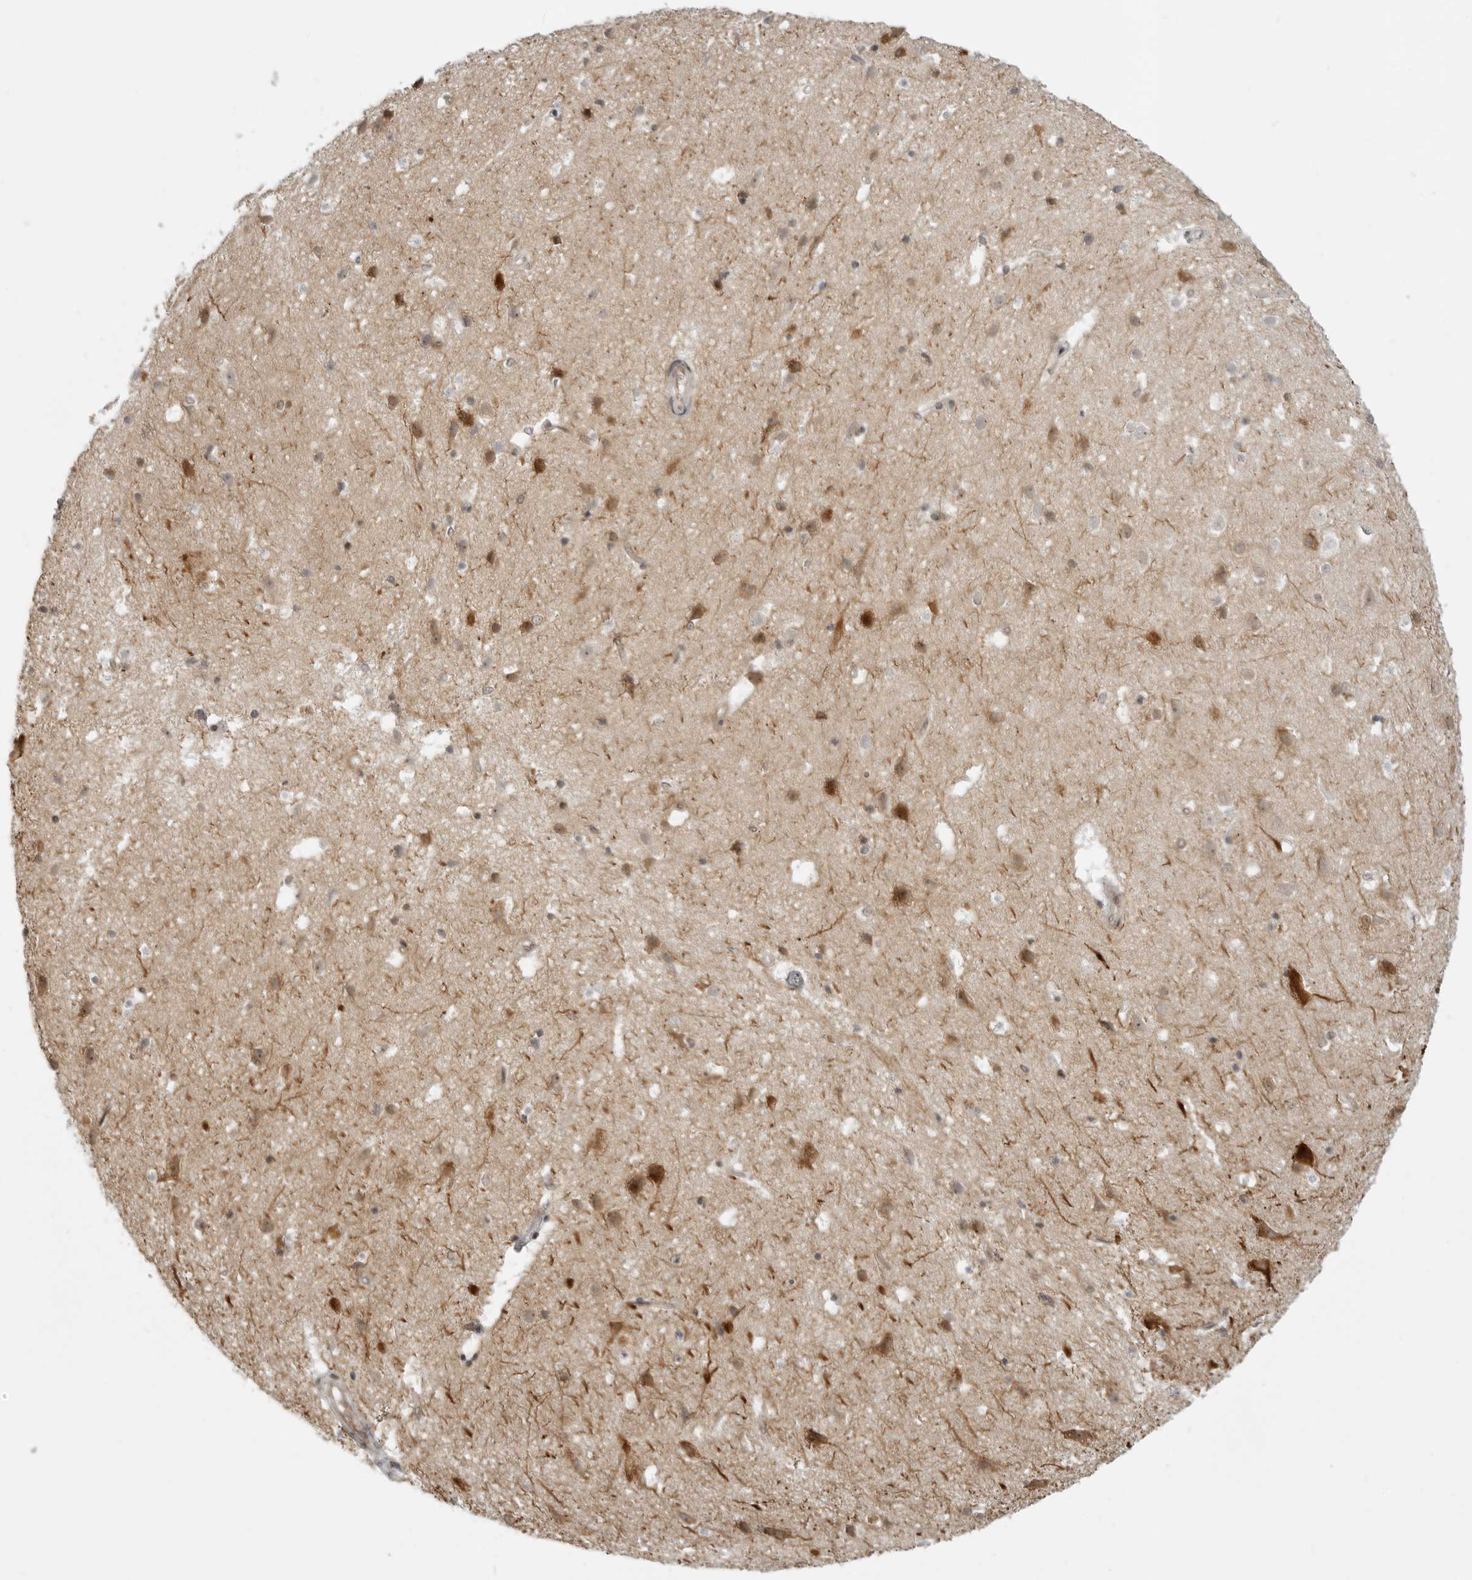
{"staining": {"intensity": "weak", "quantity": ">75%", "location": "cytoplasmic/membranous"}, "tissue": "cerebral cortex", "cell_type": "Endothelial cells", "image_type": "normal", "snomed": [{"axis": "morphology", "description": "Normal tissue, NOS"}, {"axis": "topography", "description": "Cerebral cortex"}], "caption": "Immunohistochemical staining of benign human cerebral cortex exhibits low levels of weak cytoplasmic/membranous positivity in about >75% of endothelial cells. The staining was performed using DAB (3,3'-diaminobenzidine), with brown indicating positive protein expression. Nuclei are stained blue with hematoxylin.", "gene": "CEP295NL", "patient": {"sex": "male", "age": 54}}